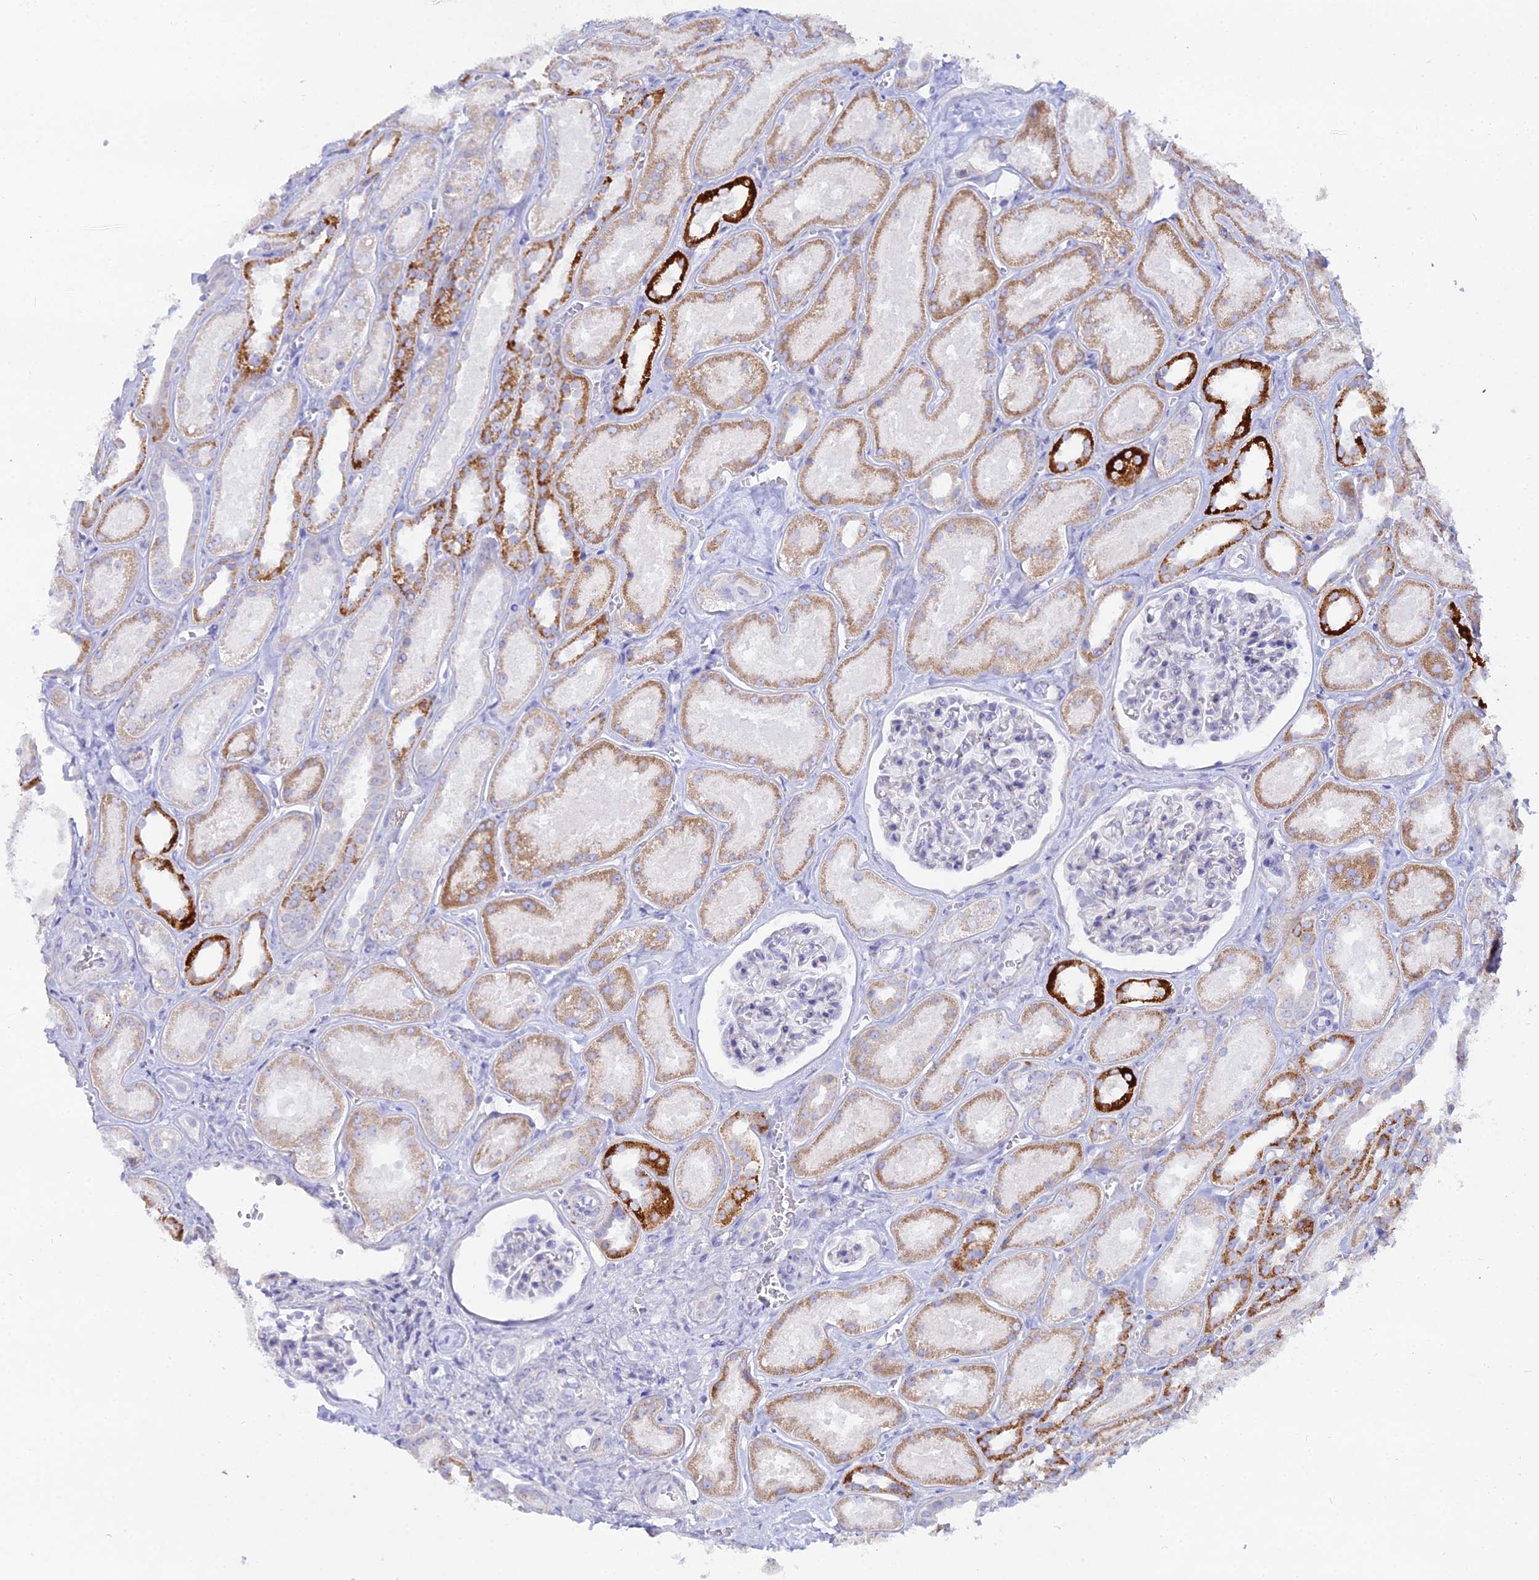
{"staining": {"intensity": "negative", "quantity": "none", "location": "none"}, "tissue": "kidney", "cell_type": "Cells in glomeruli", "image_type": "normal", "snomed": [{"axis": "morphology", "description": "Normal tissue, NOS"}, {"axis": "morphology", "description": "Adenocarcinoma, NOS"}, {"axis": "topography", "description": "Kidney"}], "caption": "Immunohistochemical staining of benign human kidney exhibits no significant positivity in cells in glomeruli.", "gene": "DHX34", "patient": {"sex": "female", "age": 68}}